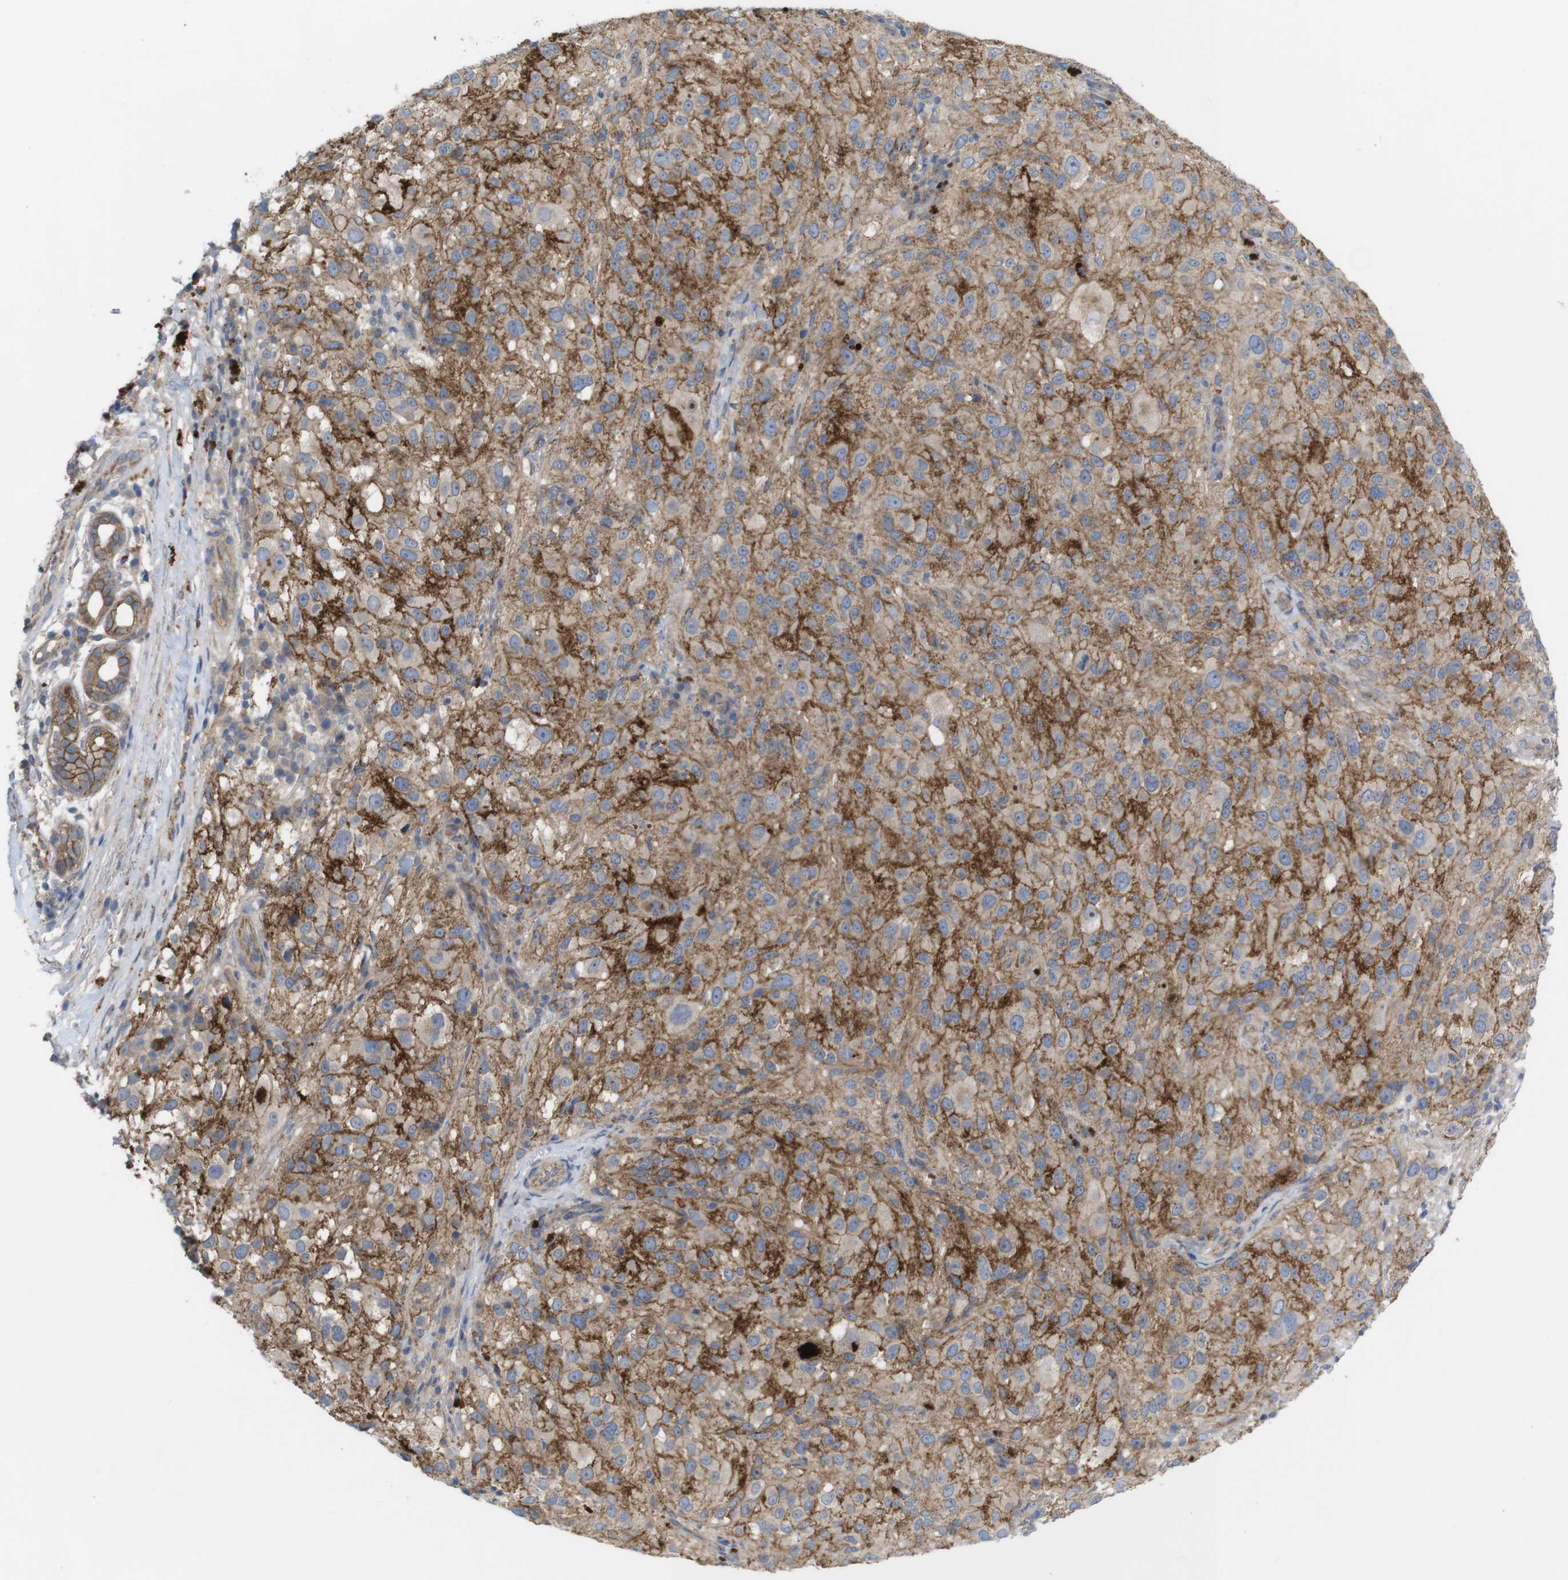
{"staining": {"intensity": "moderate", "quantity": "<25%", "location": "cytoplasmic/membranous"}, "tissue": "melanoma", "cell_type": "Tumor cells", "image_type": "cancer", "snomed": [{"axis": "morphology", "description": "Necrosis, NOS"}, {"axis": "morphology", "description": "Malignant melanoma, NOS"}, {"axis": "topography", "description": "Skin"}], "caption": "Tumor cells reveal low levels of moderate cytoplasmic/membranous positivity in approximately <25% of cells in malignant melanoma.", "gene": "KIDINS220", "patient": {"sex": "female", "age": 87}}